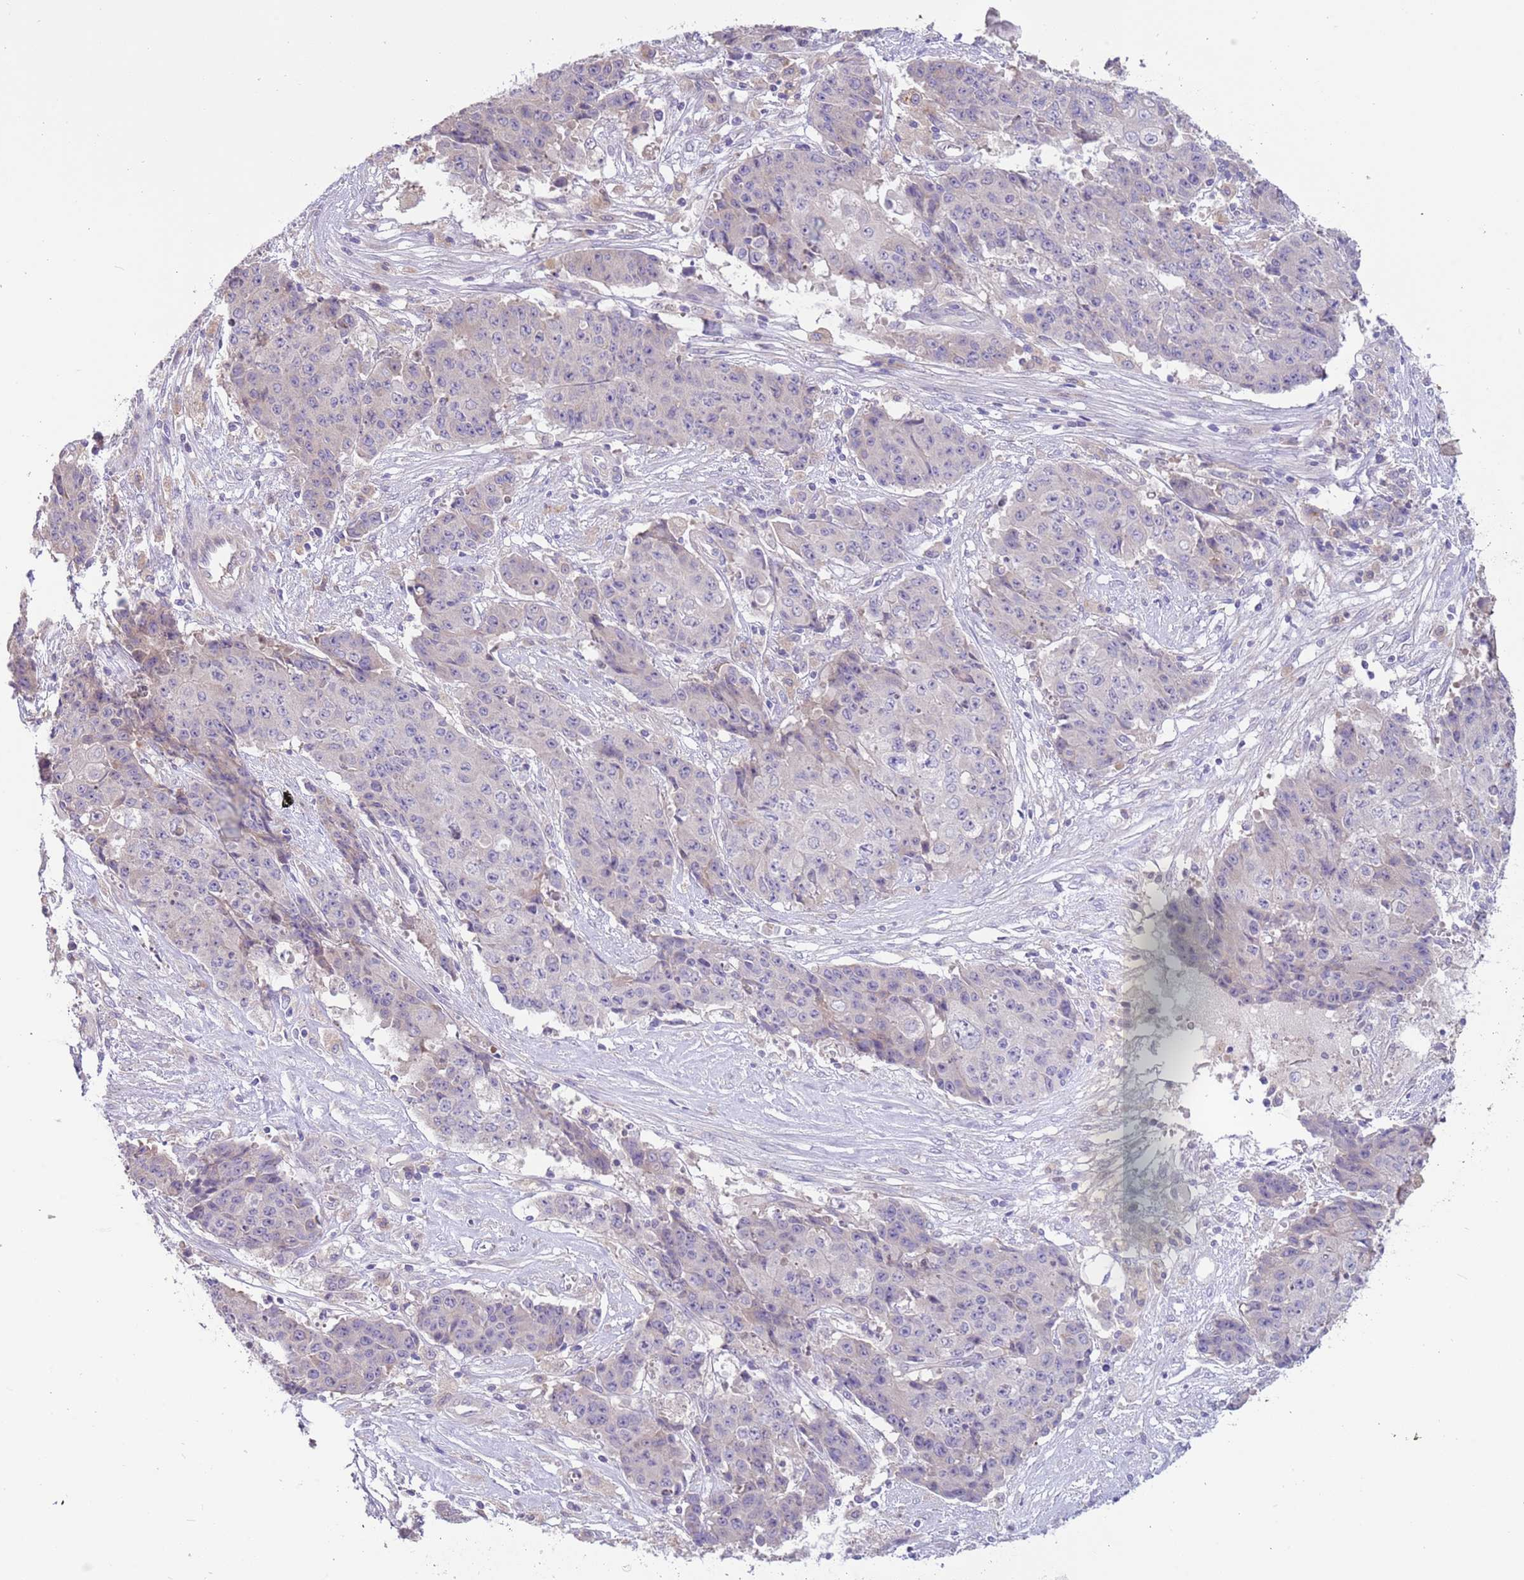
{"staining": {"intensity": "negative", "quantity": "none", "location": "none"}, "tissue": "ovarian cancer", "cell_type": "Tumor cells", "image_type": "cancer", "snomed": [{"axis": "morphology", "description": "Carcinoma, endometroid"}, {"axis": "topography", "description": "Ovary"}], "caption": "This is a image of IHC staining of ovarian cancer, which shows no staining in tumor cells. (Brightfield microscopy of DAB (3,3'-diaminobenzidine) immunohistochemistry at high magnification).", "gene": "CABYR", "patient": {"sex": "female", "age": 42}}